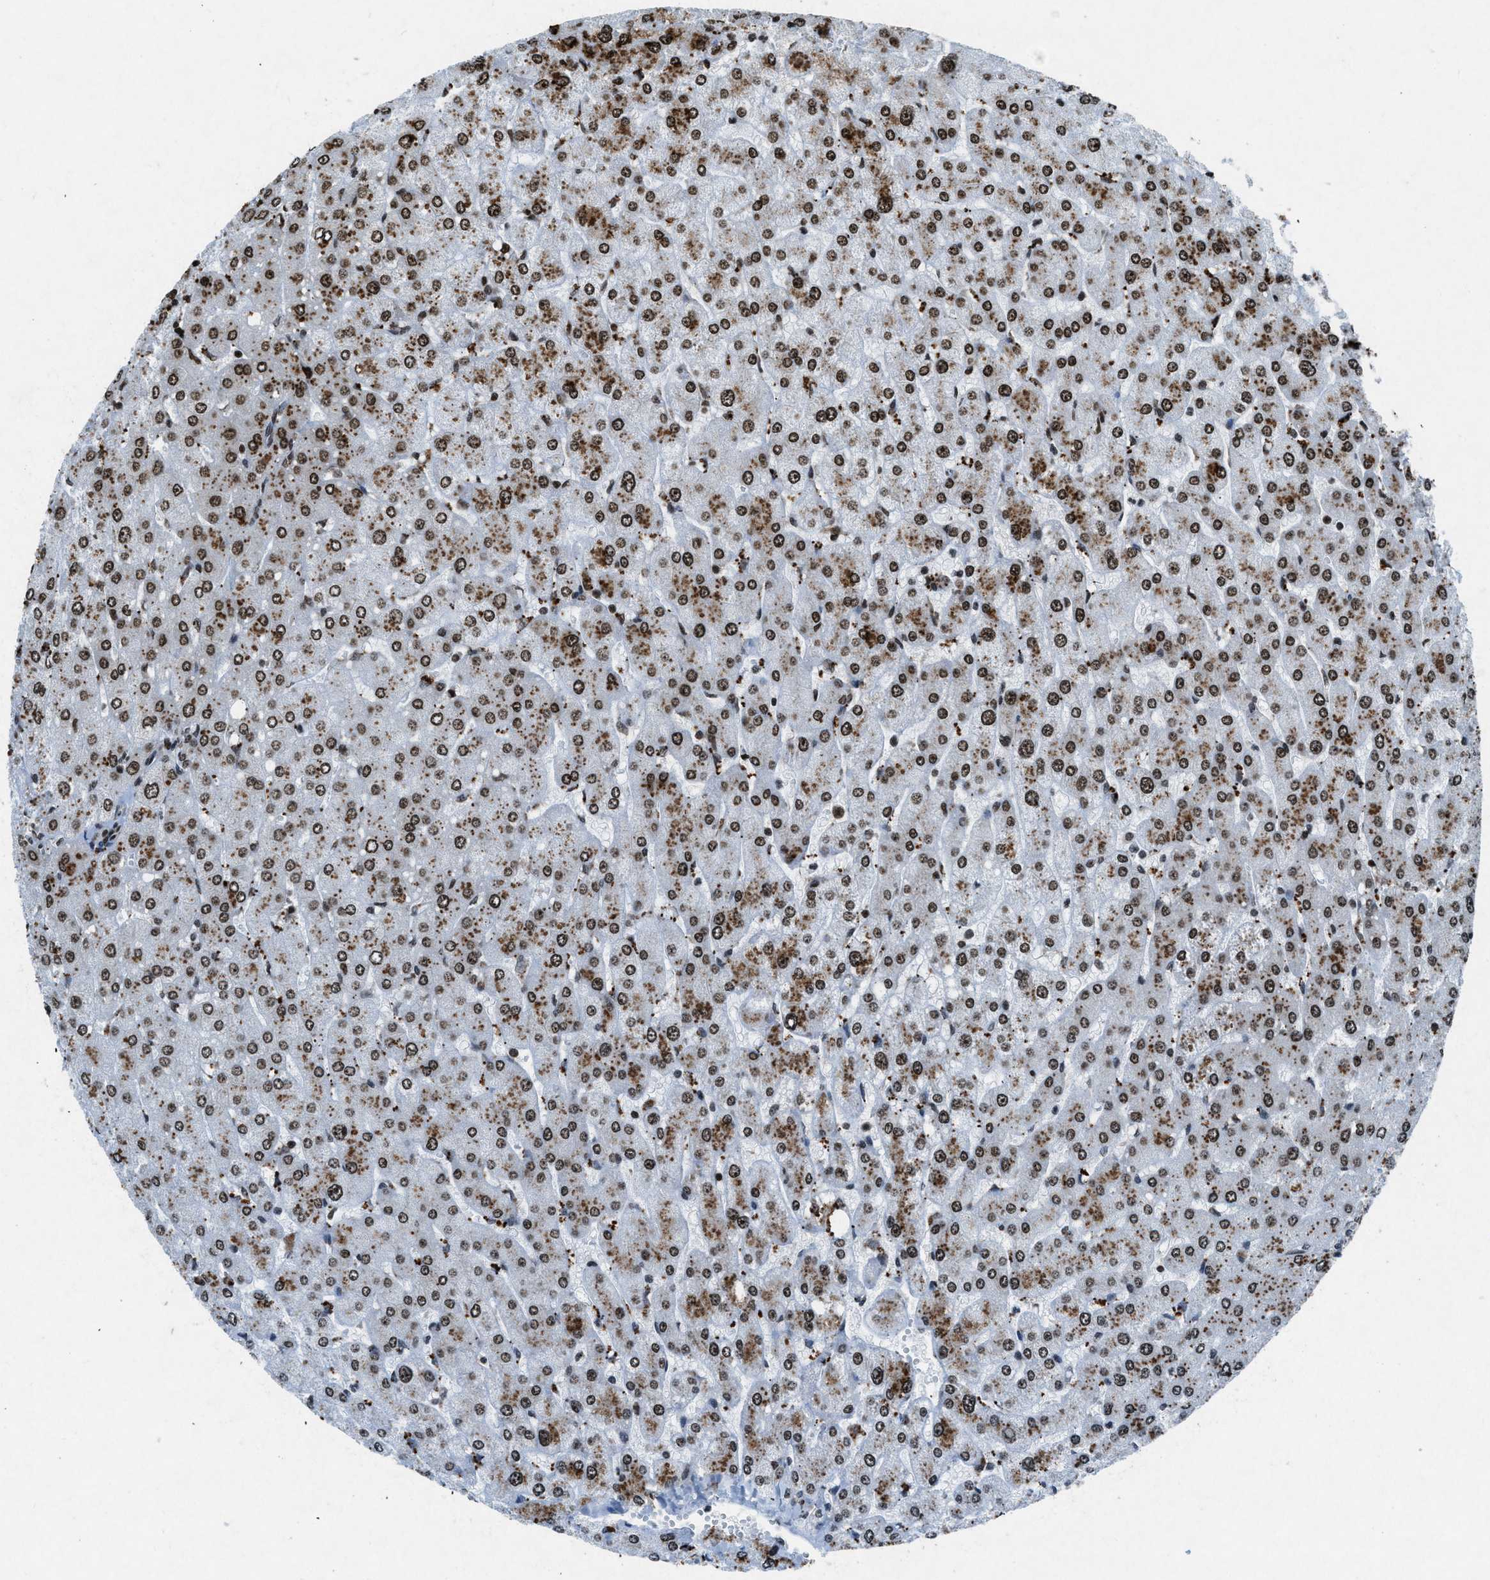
{"staining": {"intensity": "moderate", "quantity": ">75%", "location": "nuclear"}, "tissue": "liver", "cell_type": "Cholangiocytes", "image_type": "normal", "snomed": [{"axis": "morphology", "description": "Normal tissue, NOS"}, {"axis": "topography", "description": "Liver"}], "caption": "IHC photomicrograph of benign human liver stained for a protein (brown), which demonstrates medium levels of moderate nuclear positivity in about >75% of cholangiocytes.", "gene": "NXF1", "patient": {"sex": "male", "age": 55}}